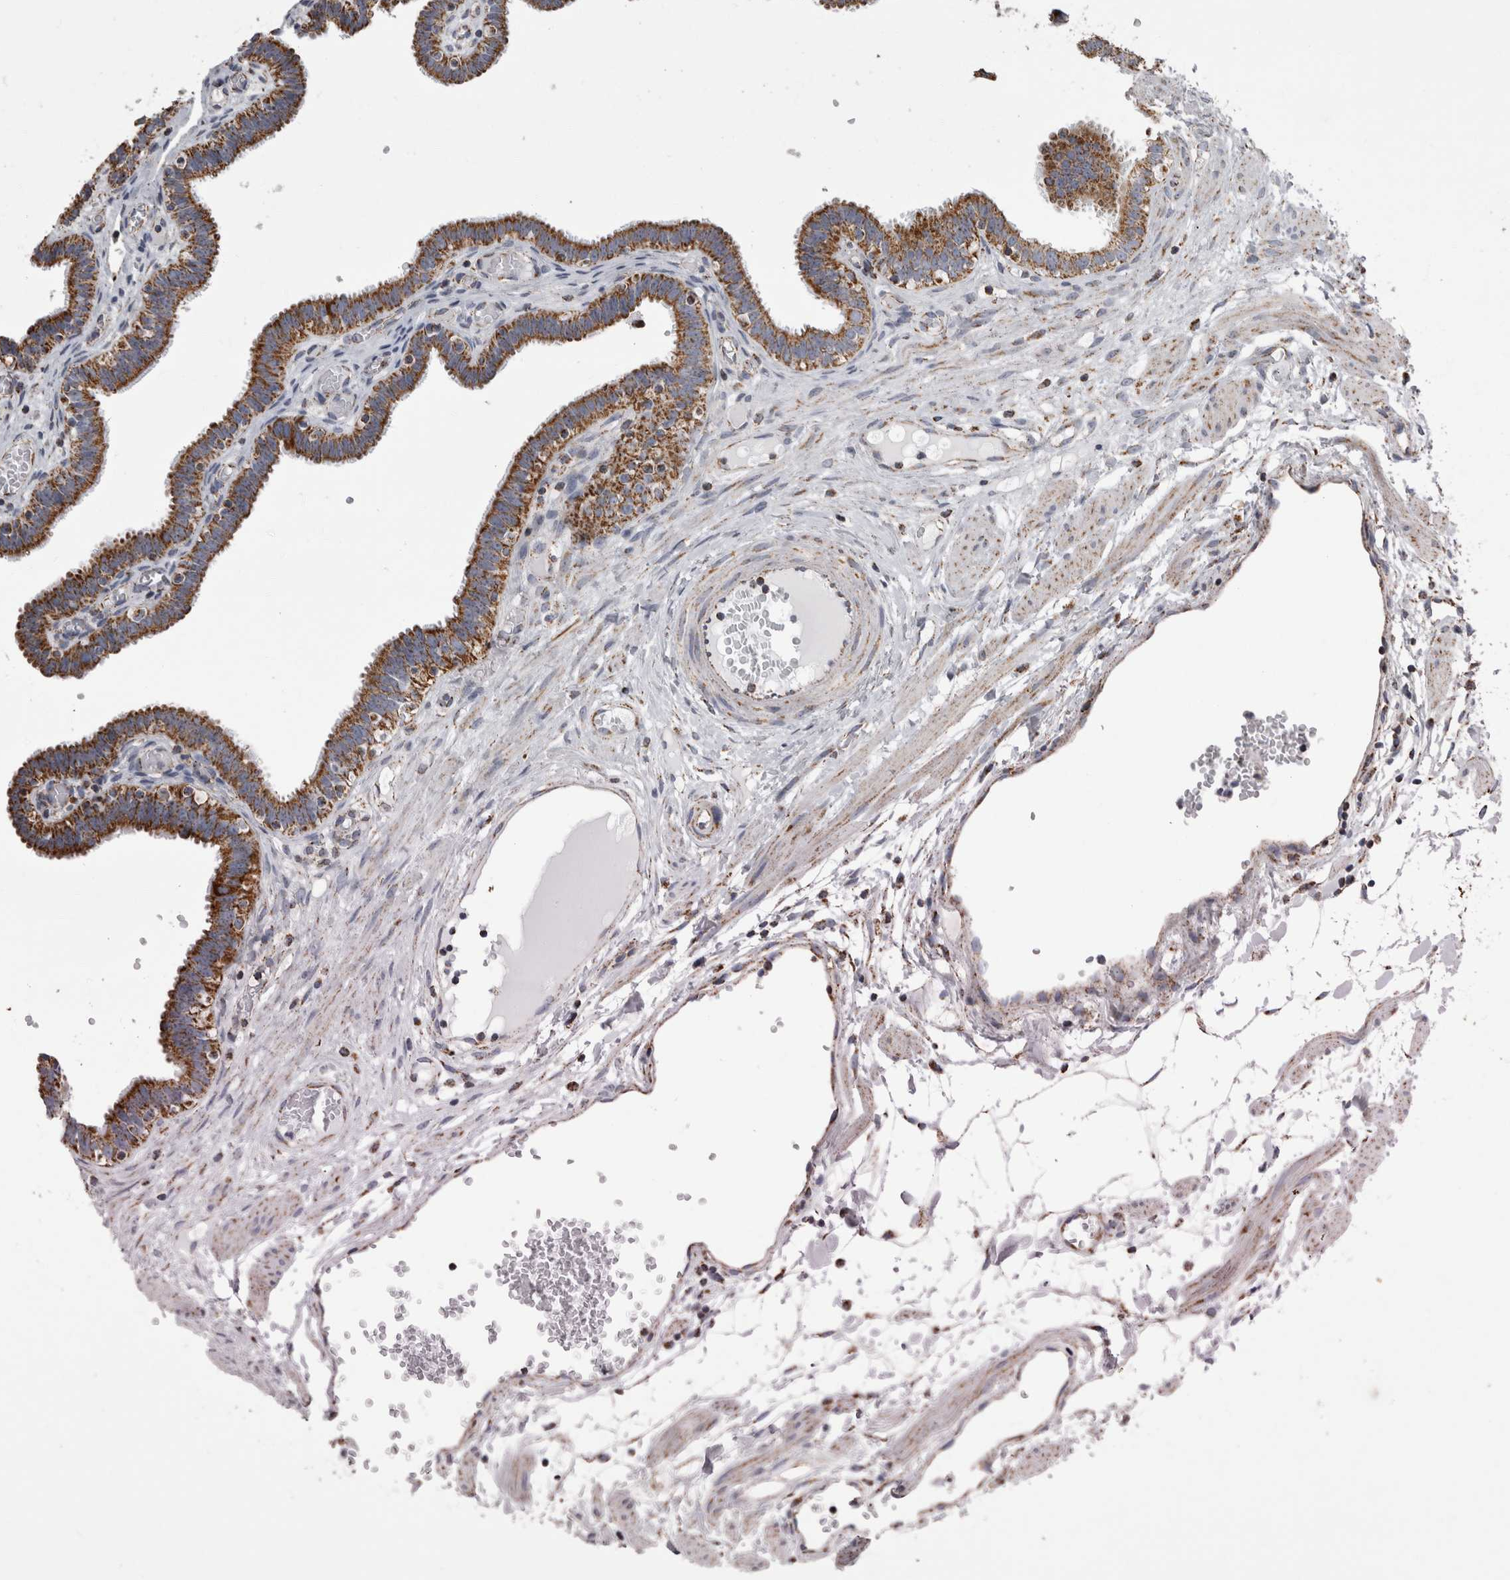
{"staining": {"intensity": "strong", "quantity": ">75%", "location": "cytoplasmic/membranous"}, "tissue": "fallopian tube", "cell_type": "Glandular cells", "image_type": "normal", "snomed": [{"axis": "morphology", "description": "Normal tissue, NOS"}, {"axis": "topography", "description": "Fallopian tube"}, {"axis": "topography", "description": "Placenta"}], "caption": "Immunohistochemical staining of benign human fallopian tube exhibits high levels of strong cytoplasmic/membranous expression in approximately >75% of glandular cells. (IHC, brightfield microscopy, high magnification).", "gene": "MDH2", "patient": {"sex": "female", "age": 32}}